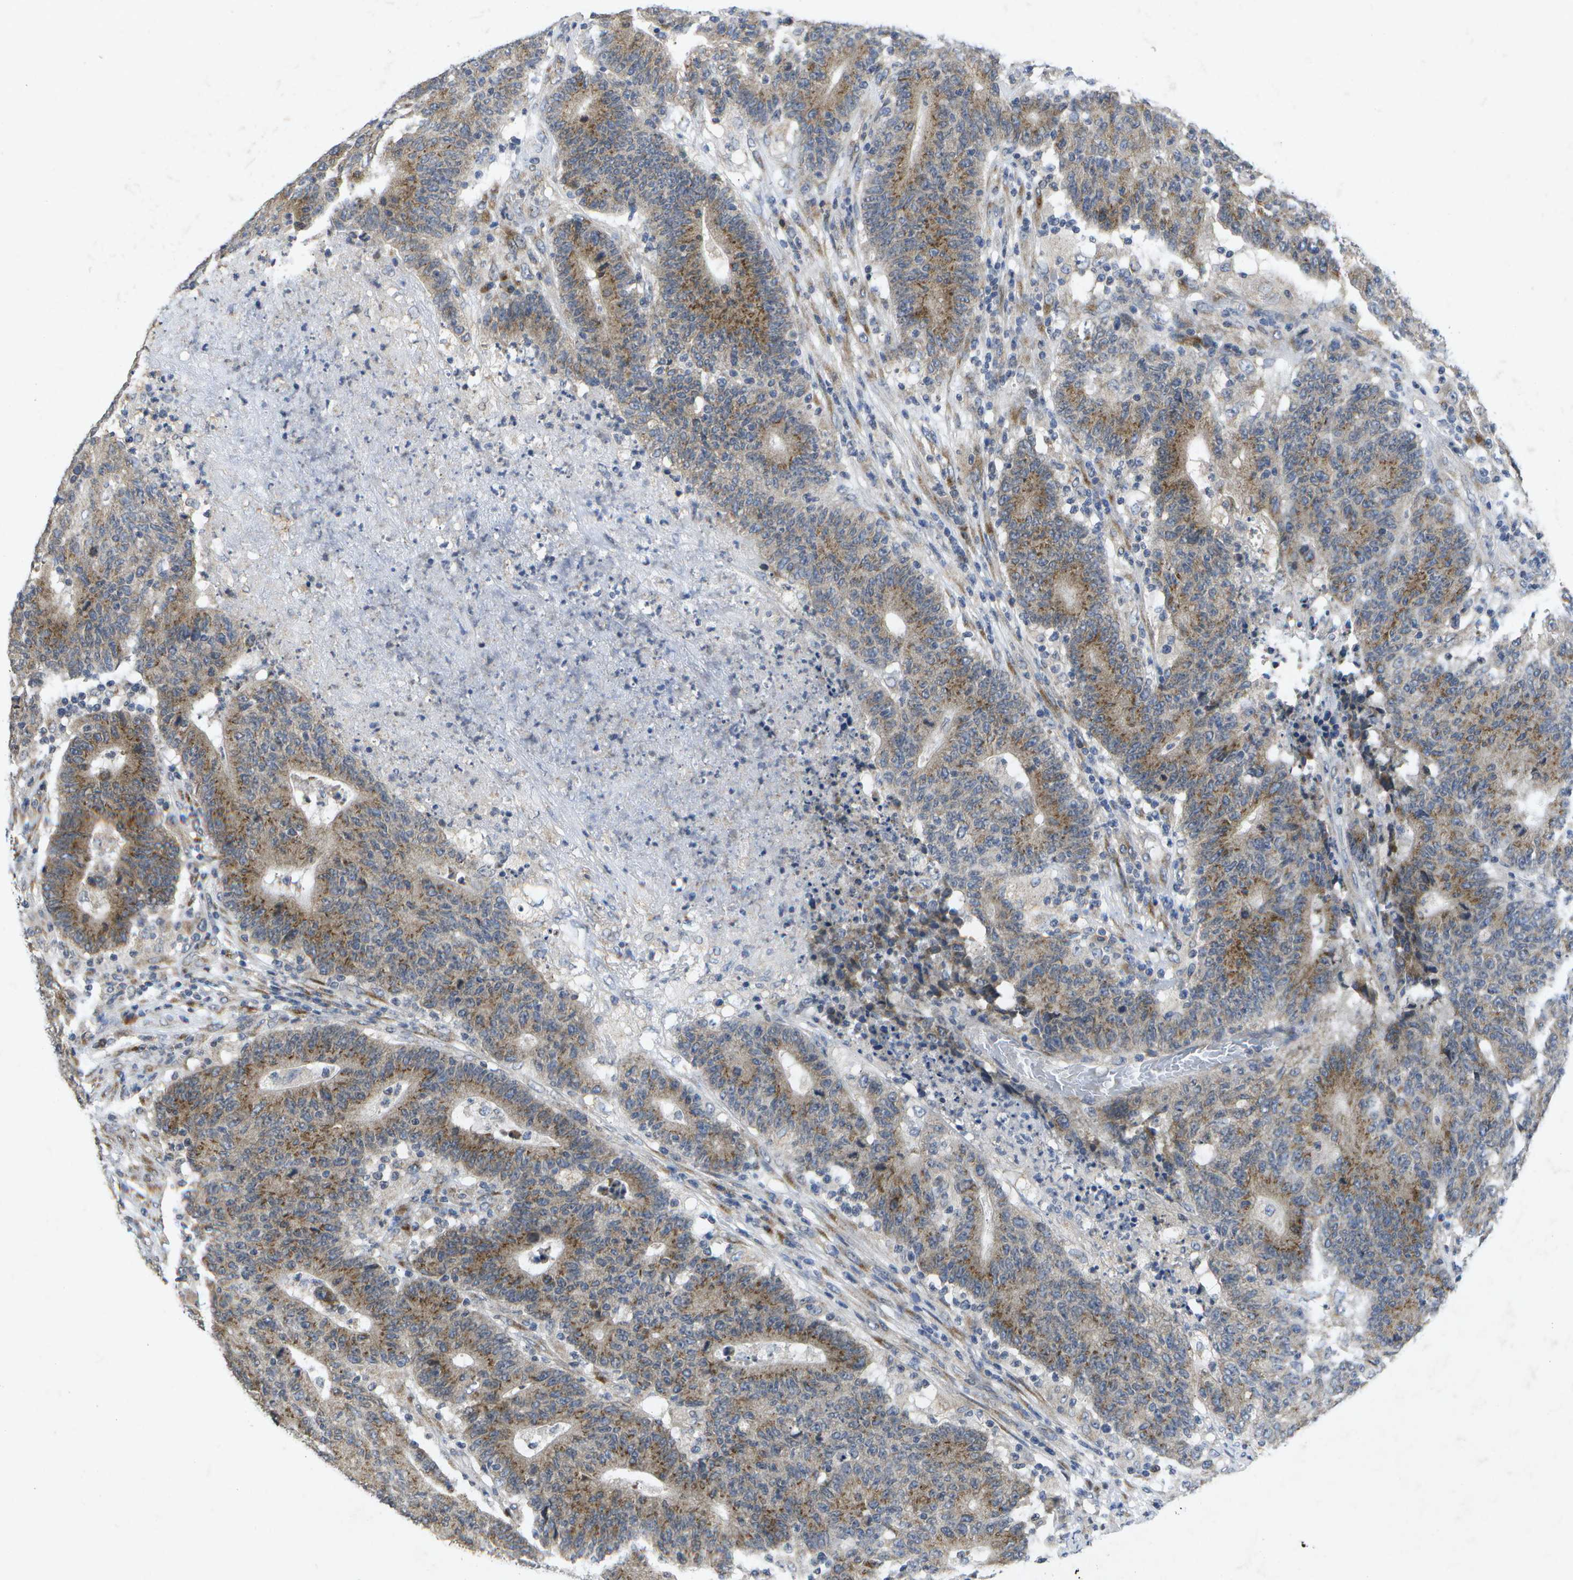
{"staining": {"intensity": "moderate", "quantity": ">75%", "location": "cytoplasmic/membranous"}, "tissue": "colorectal cancer", "cell_type": "Tumor cells", "image_type": "cancer", "snomed": [{"axis": "morphology", "description": "Normal tissue, NOS"}, {"axis": "morphology", "description": "Adenocarcinoma, NOS"}, {"axis": "topography", "description": "Colon"}], "caption": "Brown immunohistochemical staining in human colorectal adenocarcinoma shows moderate cytoplasmic/membranous positivity in about >75% of tumor cells.", "gene": "KDELR1", "patient": {"sex": "female", "age": 75}}